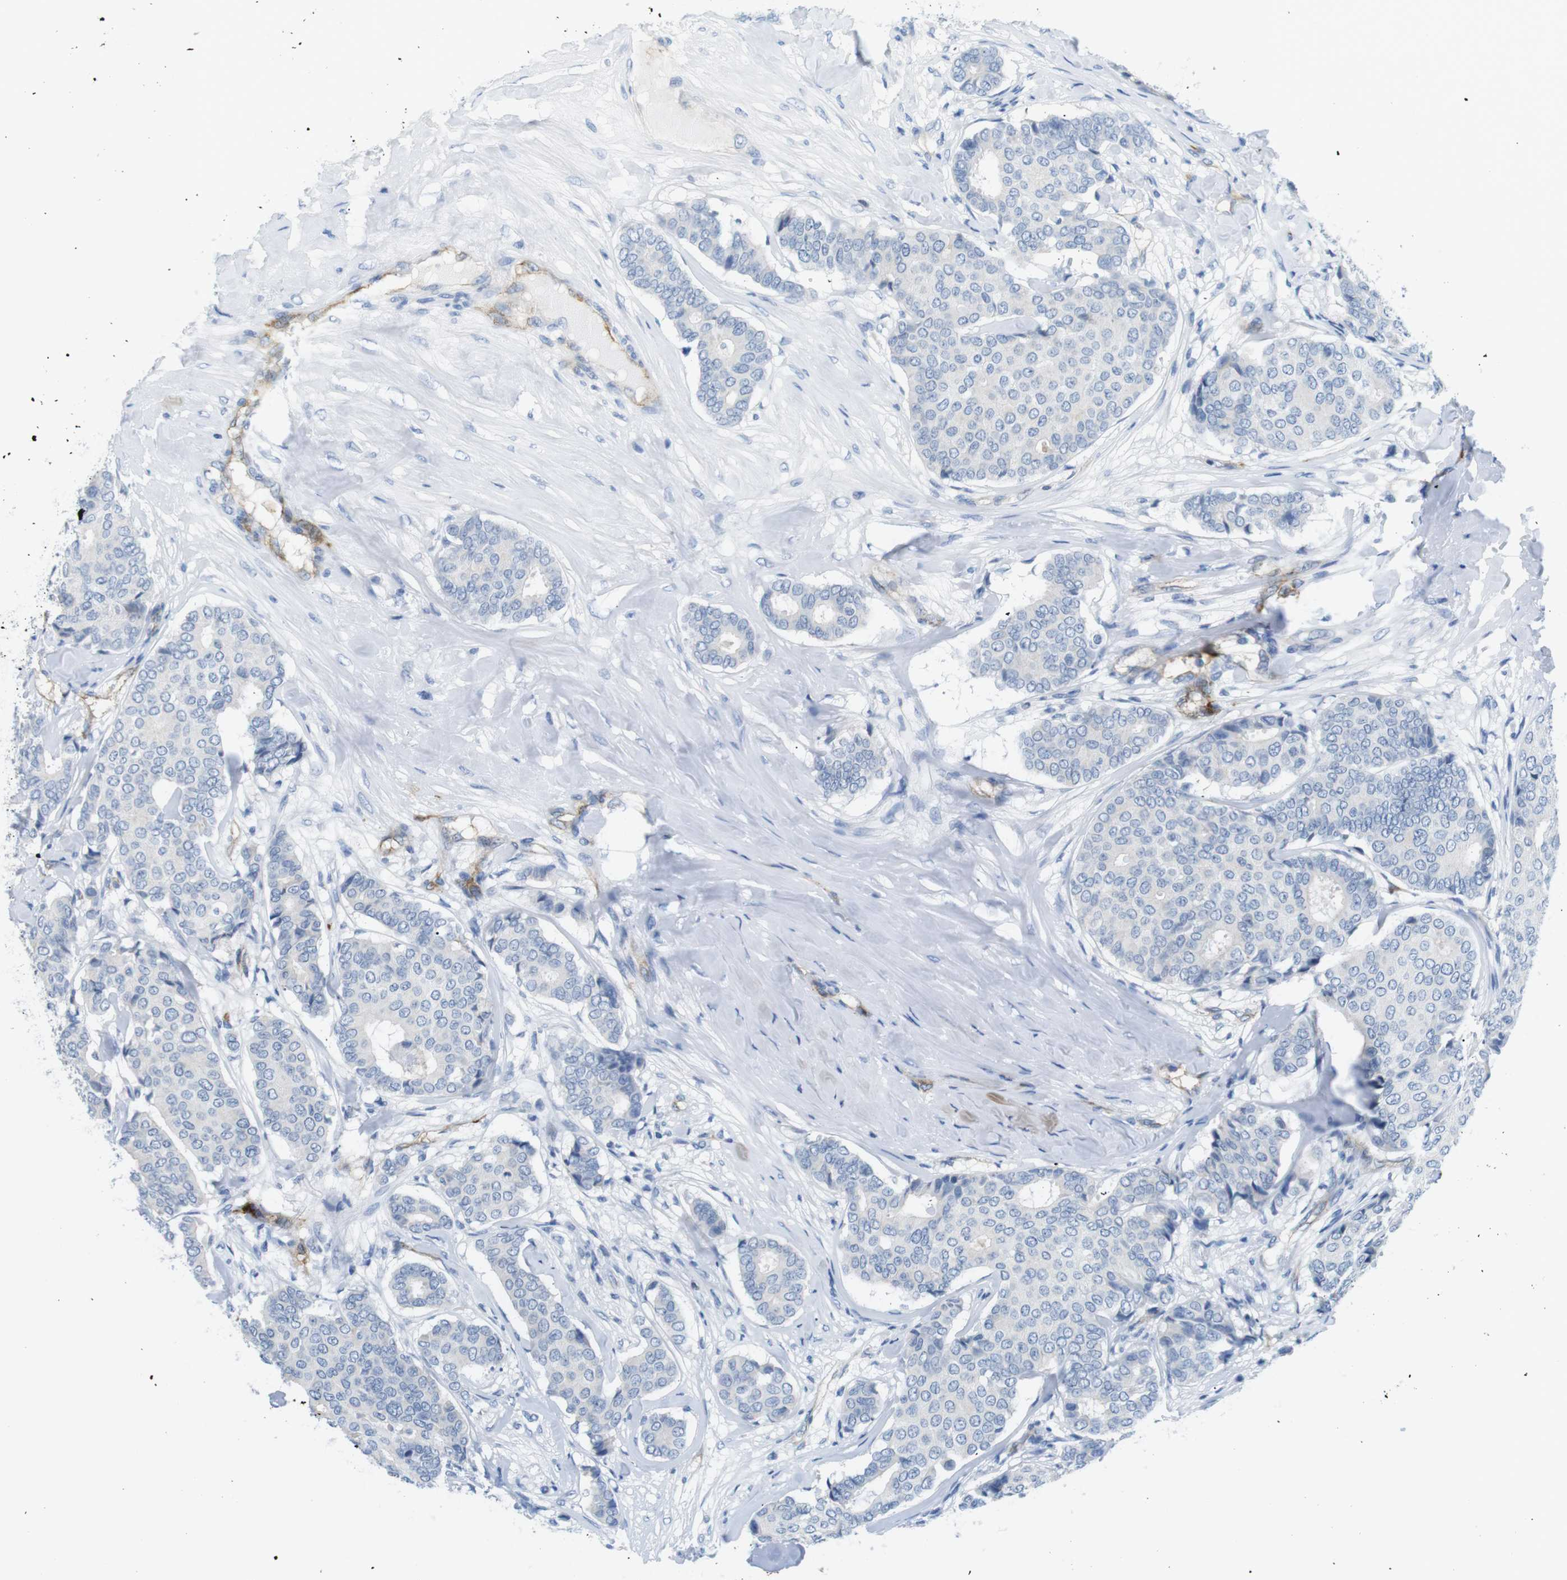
{"staining": {"intensity": "negative", "quantity": "none", "location": "none"}, "tissue": "breast cancer", "cell_type": "Tumor cells", "image_type": "cancer", "snomed": [{"axis": "morphology", "description": "Duct carcinoma"}, {"axis": "topography", "description": "Breast"}], "caption": "IHC of breast cancer (intraductal carcinoma) shows no expression in tumor cells.", "gene": "TNFRSF4", "patient": {"sex": "female", "age": 75}}